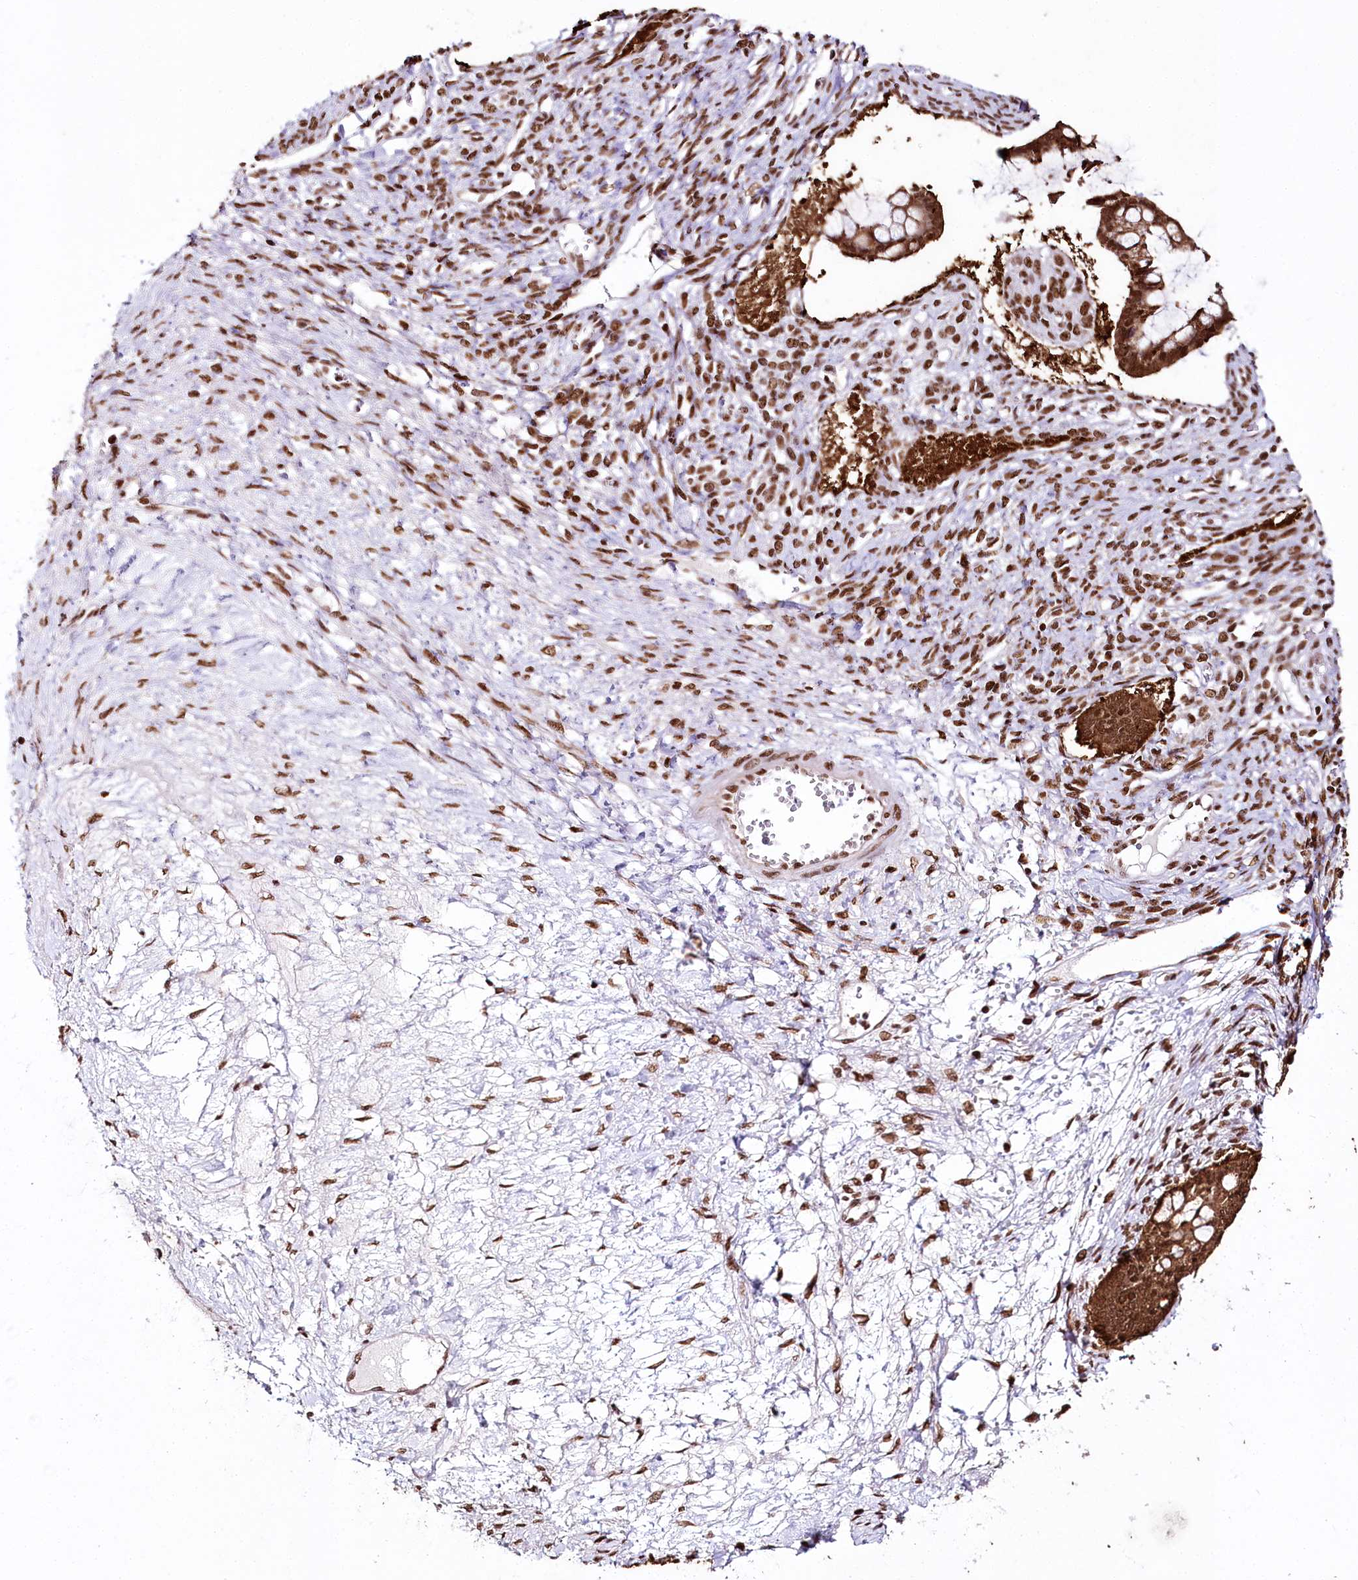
{"staining": {"intensity": "strong", "quantity": ">75%", "location": "cytoplasmic/membranous,nuclear"}, "tissue": "ovarian cancer", "cell_type": "Tumor cells", "image_type": "cancer", "snomed": [{"axis": "morphology", "description": "Cystadenocarcinoma, mucinous, NOS"}, {"axis": "topography", "description": "Ovary"}], "caption": "Mucinous cystadenocarcinoma (ovarian) stained with a brown dye displays strong cytoplasmic/membranous and nuclear positive positivity in approximately >75% of tumor cells.", "gene": "SMARCE1", "patient": {"sex": "female", "age": 73}}